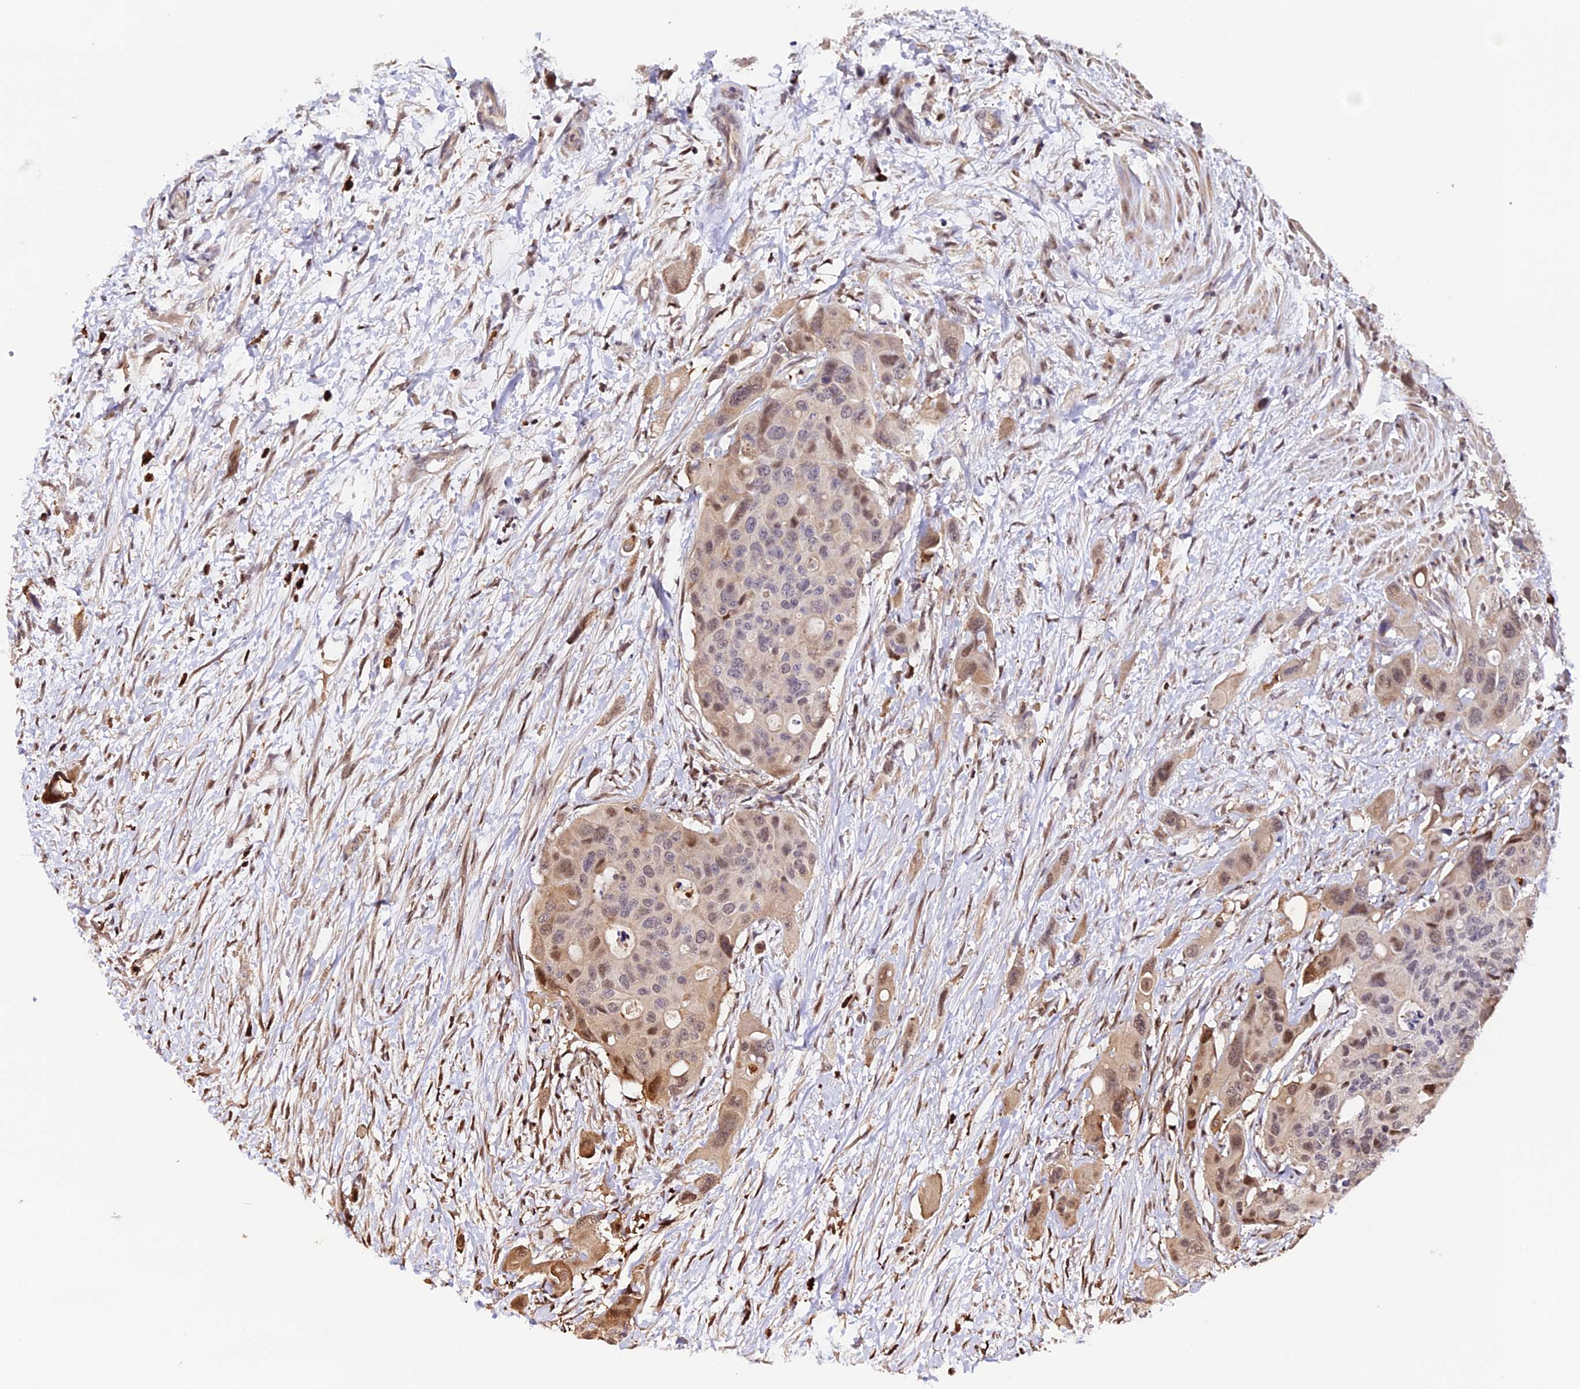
{"staining": {"intensity": "moderate", "quantity": "<25%", "location": "nuclear"}, "tissue": "colorectal cancer", "cell_type": "Tumor cells", "image_type": "cancer", "snomed": [{"axis": "morphology", "description": "Adenocarcinoma, NOS"}, {"axis": "topography", "description": "Colon"}], "caption": "Immunohistochemical staining of colorectal cancer reveals low levels of moderate nuclear protein expression in about <25% of tumor cells.", "gene": "HERPUD1", "patient": {"sex": "male", "age": 77}}